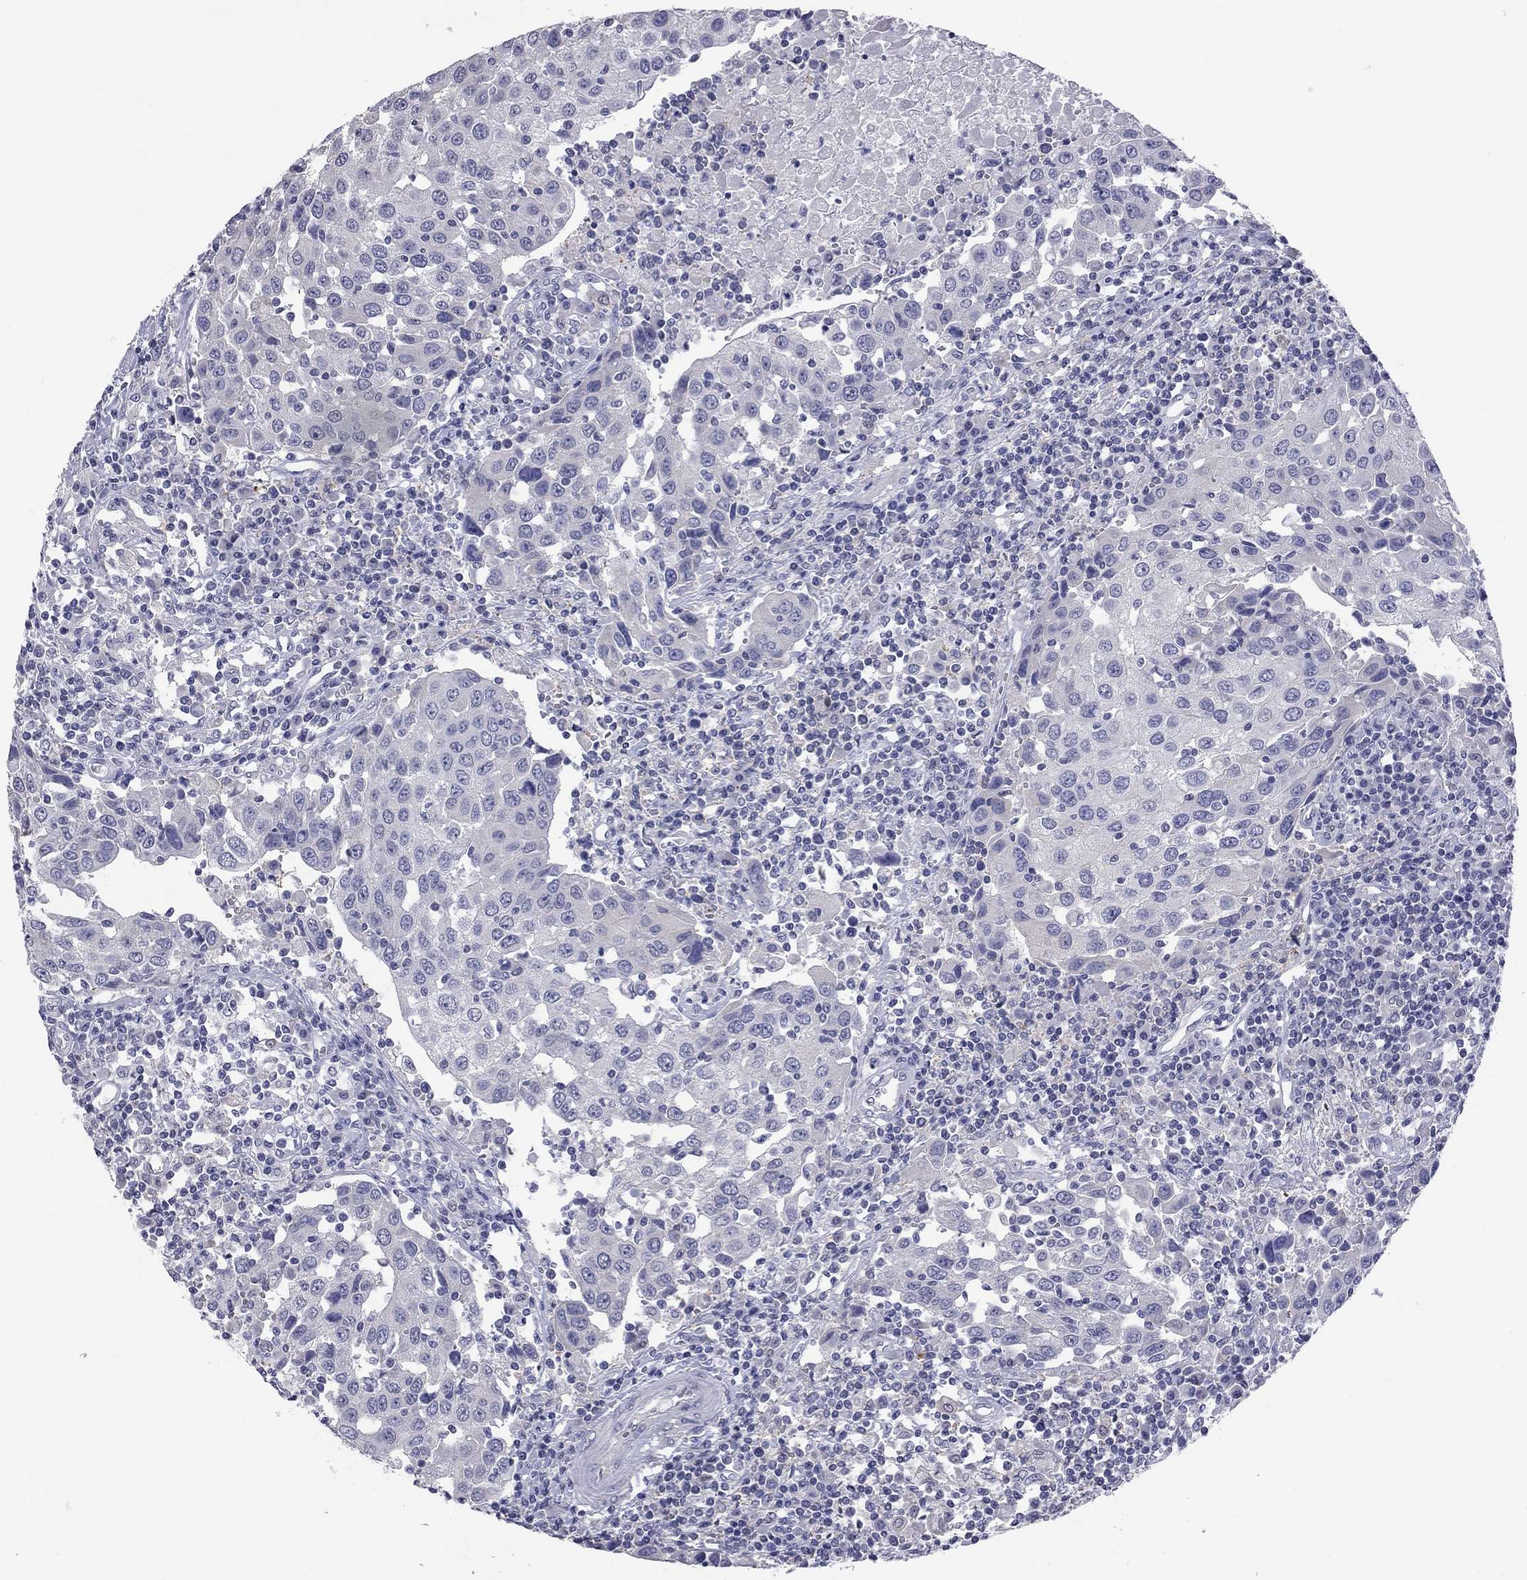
{"staining": {"intensity": "negative", "quantity": "none", "location": "none"}, "tissue": "urothelial cancer", "cell_type": "Tumor cells", "image_type": "cancer", "snomed": [{"axis": "morphology", "description": "Urothelial carcinoma, High grade"}, {"axis": "topography", "description": "Urinary bladder"}], "caption": "Immunohistochemistry (IHC) image of neoplastic tissue: human high-grade urothelial carcinoma stained with DAB (3,3'-diaminobenzidine) reveals no significant protein expression in tumor cells.", "gene": "HYLS1", "patient": {"sex": "female", "age": 85}}